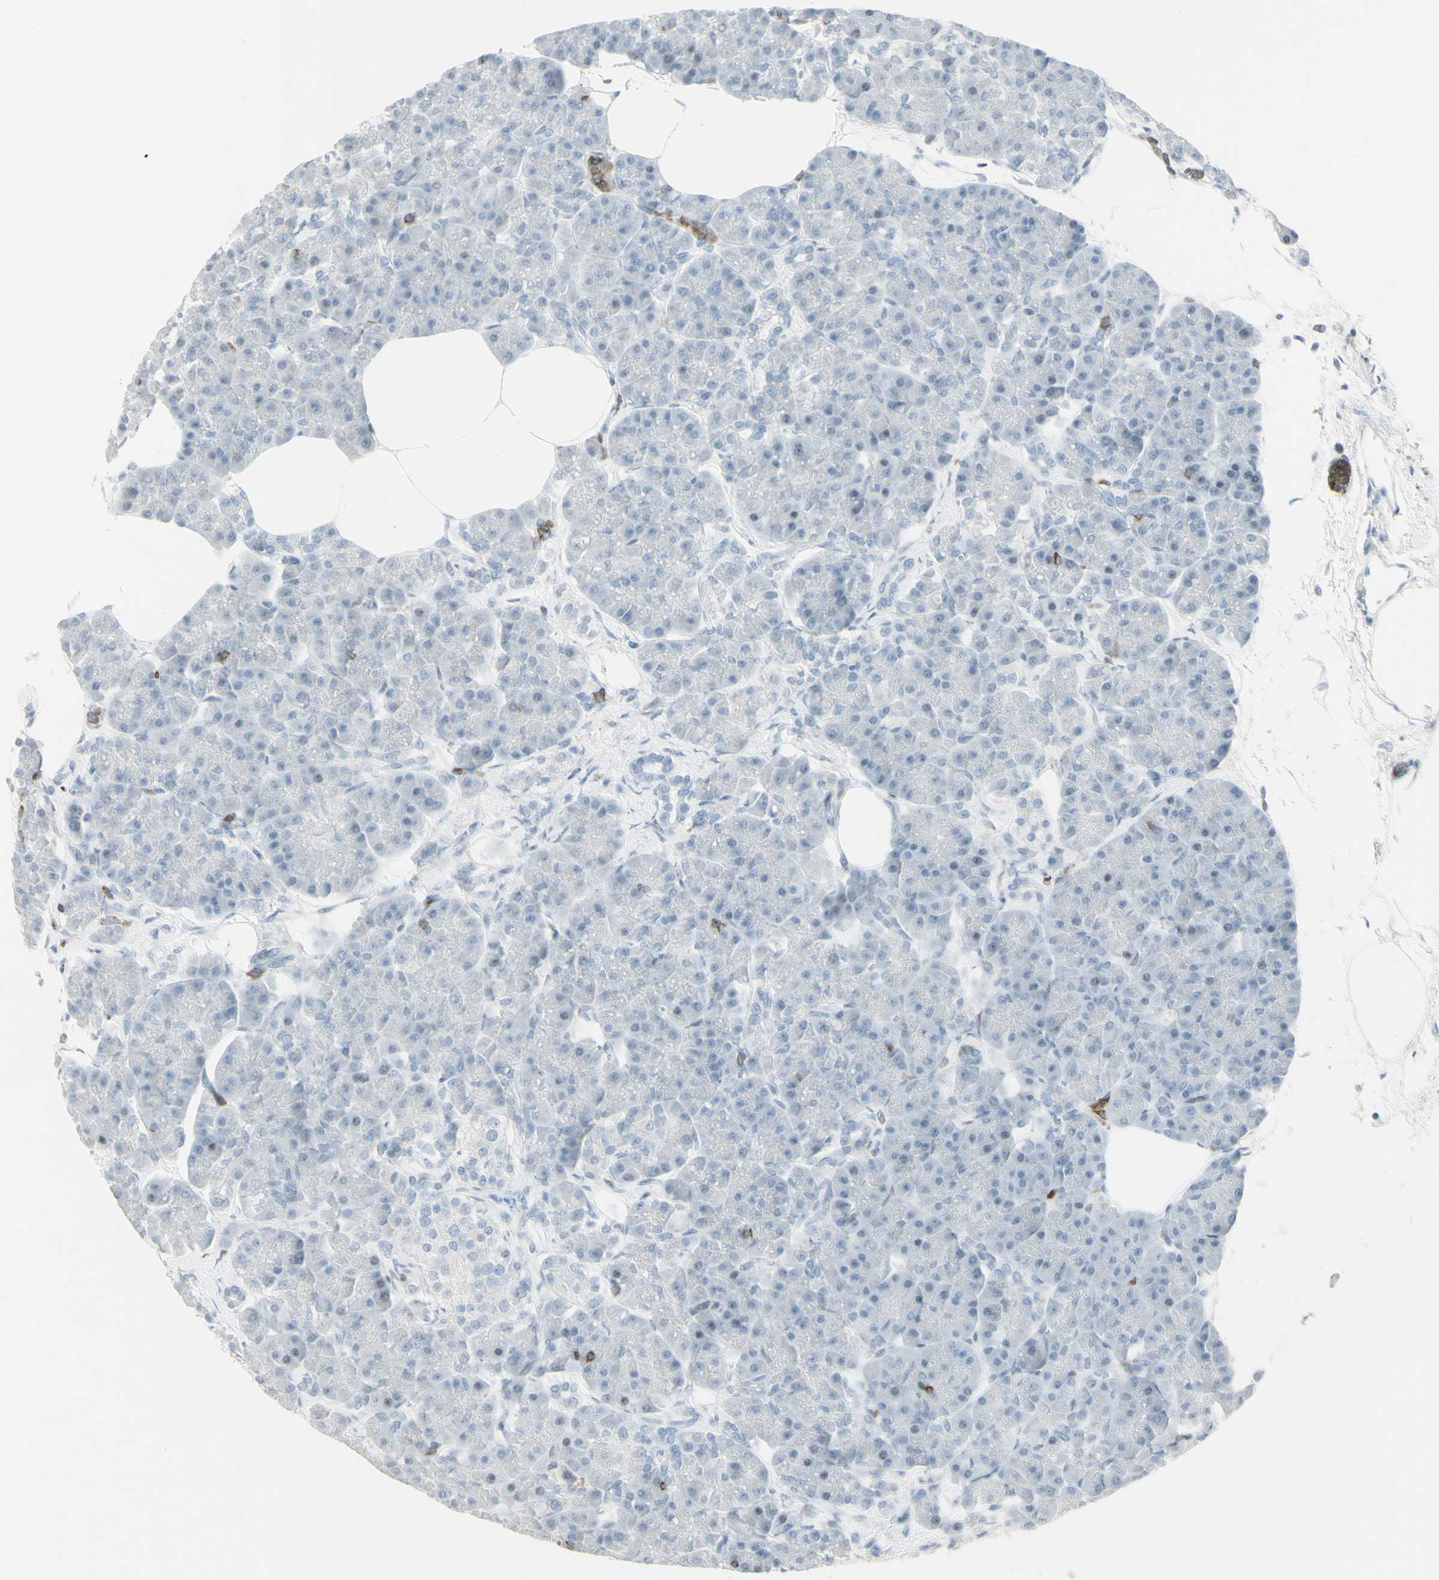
{"staining": {"intensity": "negative", "quantity": "none", "location": "none"}, "tissue": "pancreas", "cell_type": "Exocrine glandular cells", "image_type": "normal", "snomed": [{"axis": "morphology", "description": "Normal tissue, NOS"}, {"axis": "topography", "description": "Pancreas"}], "caption": "Immunohistochemistry photomicrograph of normal pancreas: human pancreas stained with DAB (3,3'-diaminobenzidine) reveals no significant protein staining in exocrine glandular cells. (Brightfield microscopy of DAB (3,3'-diaminobenzidine) immunohistochemistry (IHC) at high magnification).", "gene": "NRG1", "patient": {"sex": "female", "age": 70}}